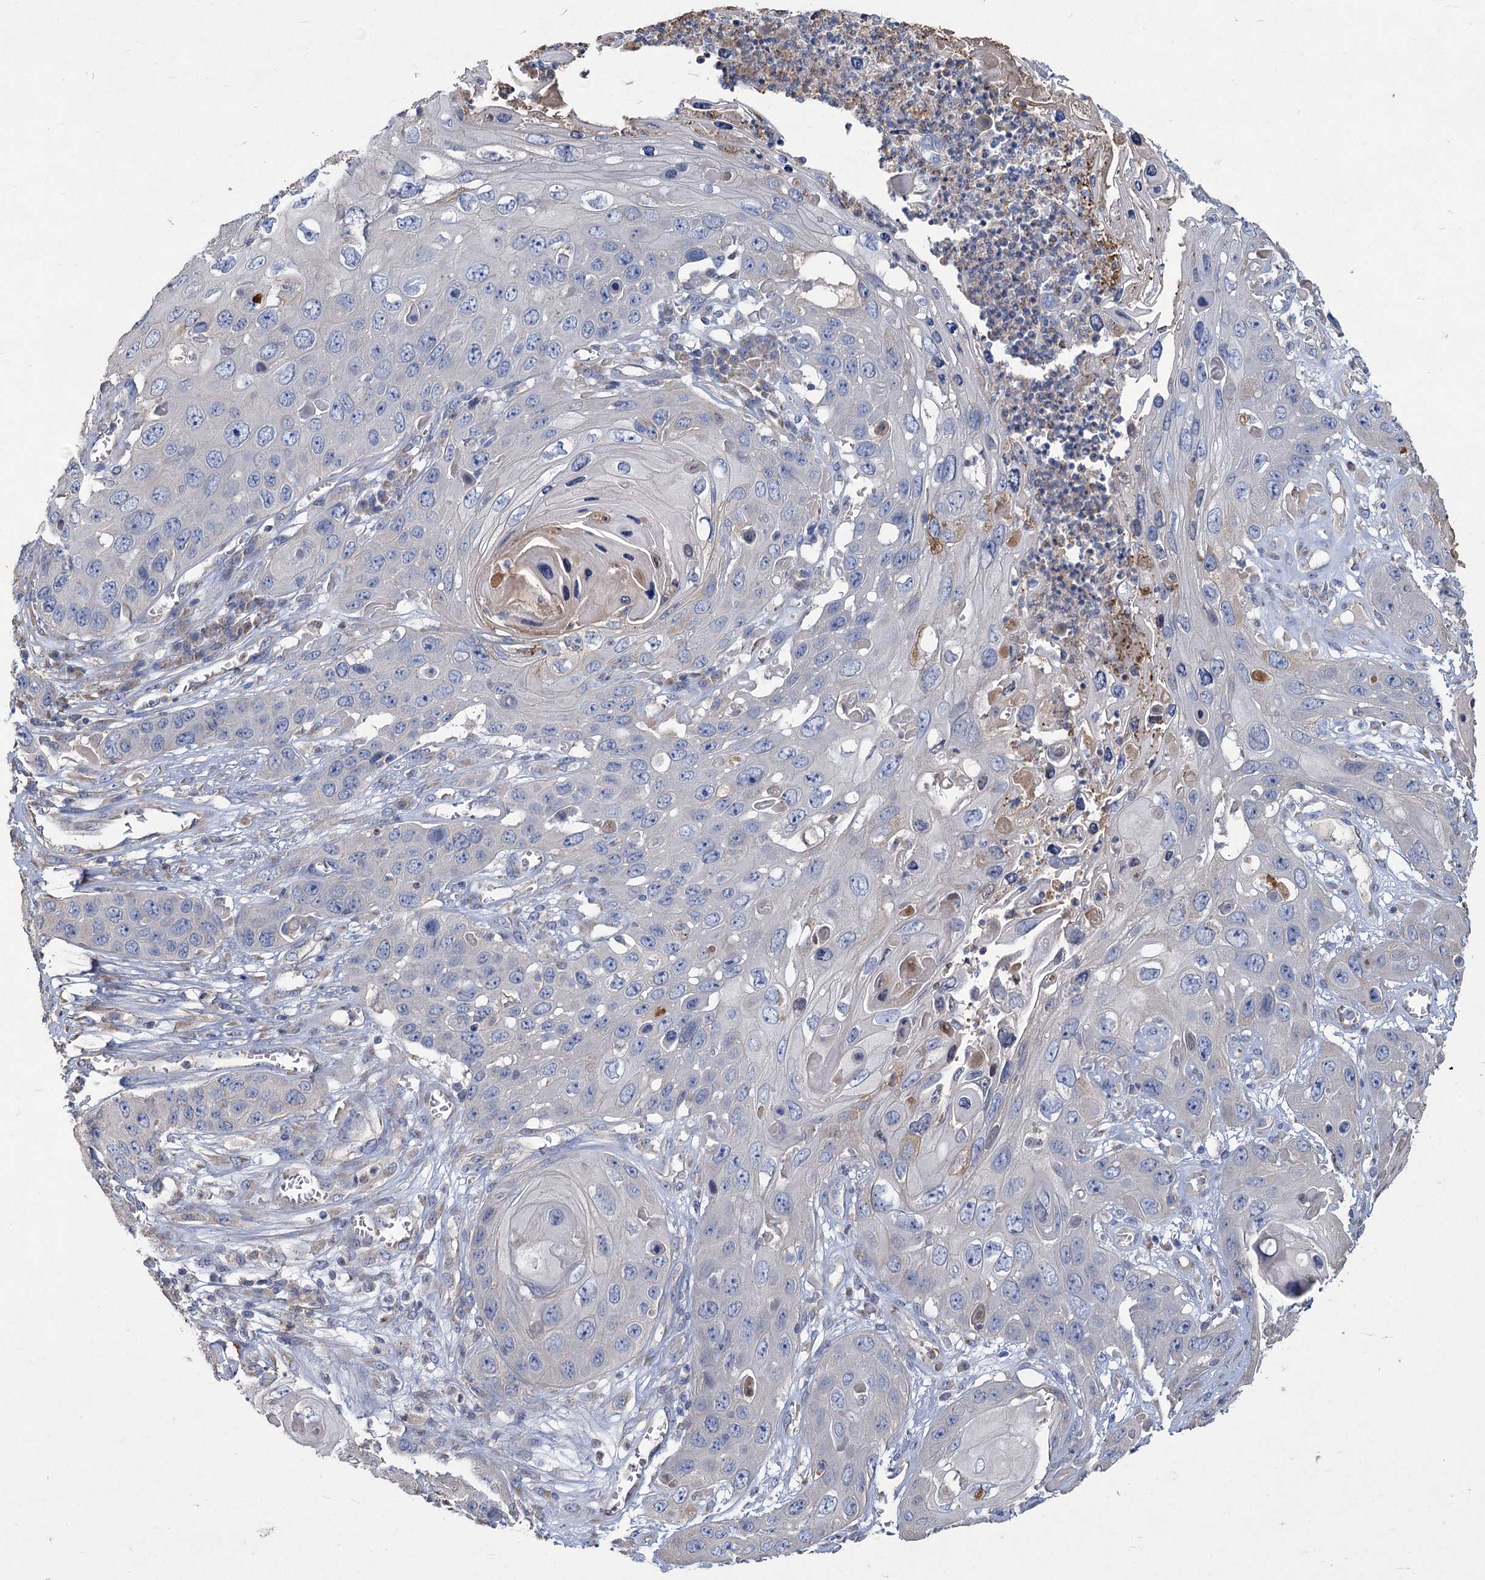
{"staining": {"intensity": "negative", "quantity": "none", "location": "none"}, "tissue": "skin cancer", "cell_type": "Tumor cells", "image_type": "cancer", "snomed": [{"axis": "morphology", "description": "Squamous cell carcinoma, NOS"}, {"axis": "topography", "description": "Skin"}], "caption": "DAB (3,3'-diaminobenzidine) immunohistochemical staining of skin cancer (squamous cell carcinoma) exhibits no significant expression in tumor cells. (Immunohistochemistry (ihc), brightfield microscopy, high magnification).", "gene": "HES2", "patient": {"sex": "male", "age": 55}}